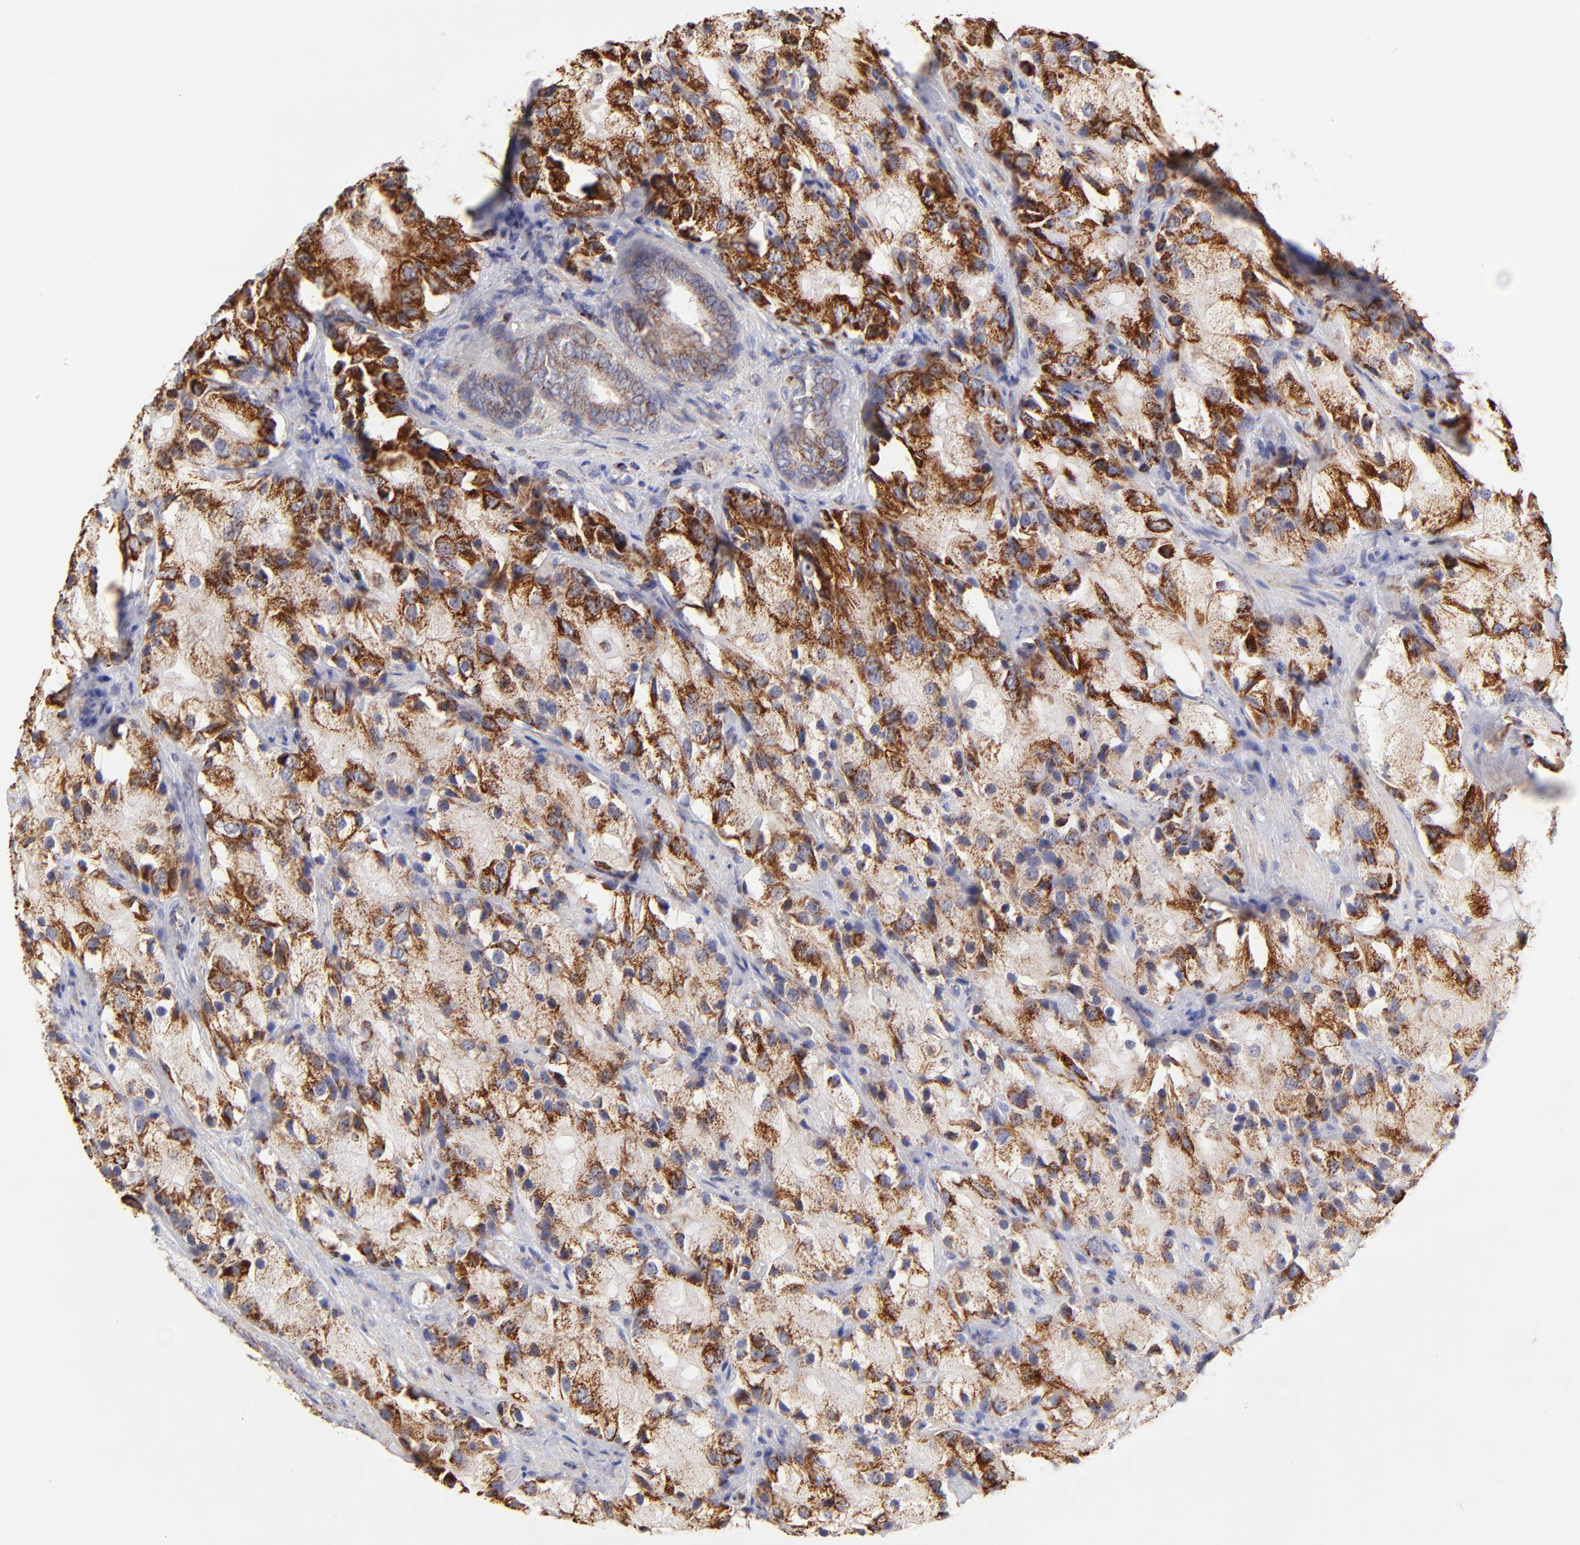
{"staining": {"intensity": "strong", "quantity": ">75%", "location": "cytoplasmic/membranous"}, "tissue": "prostate cancer", "cell_type": "Tumor cells", "image_type": "cancer", "snomed": [{"axis": "morphology", "description": "Adenocarcinoma, High grade"}, {"axis": "topography", "description": "Prostate"}], "caption": "This is an image of immunohistochemistry (IHC) staining of high-grade adenocarcinoma (prostate), which shows strong staining in the cytoplasmic/membranous of tumor cells.", "gene": "ECH1", "patient": {"sex": "male", "age": 70}}